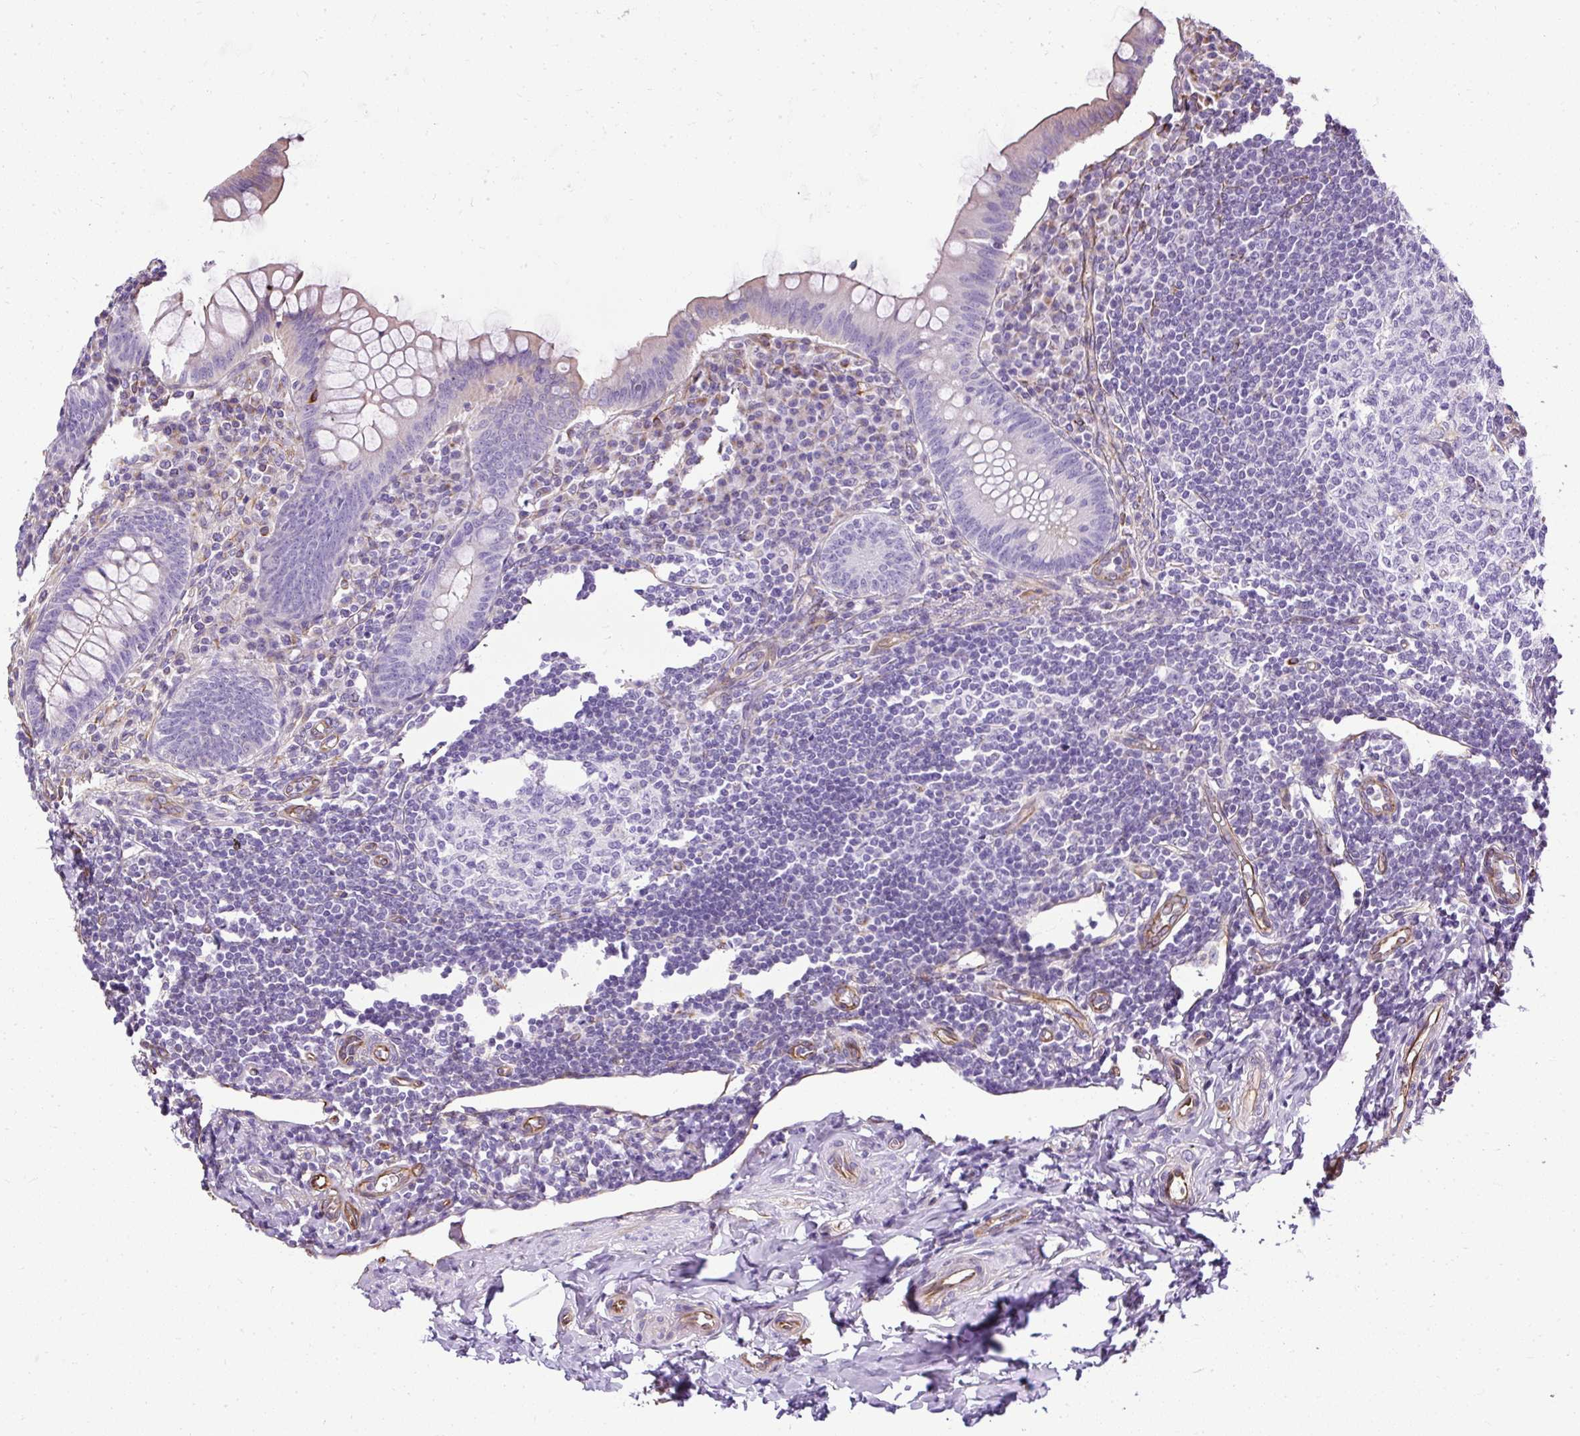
{"staining": {"intensity": "moderate", "quantity": "<25%", "location": "cytoplasmic/membranous"}, "tissue": "appendix", "cell_type": "Glandular cells", "image_type": "normal", "snomed": [{"axis": "morphology", "description": "Normal tissue, NOS"}, {"axis": "topography", "description": "Appendix"}], "caption": "A brown stain labels moderate cytoplasmic/membranous expression of a protein in glandular cells of benign appendix. (Brightfield microscopy of DAB IHC at high magnification).", "gene": "PLS1", "patient": {"sex": "female", "age": 33}}